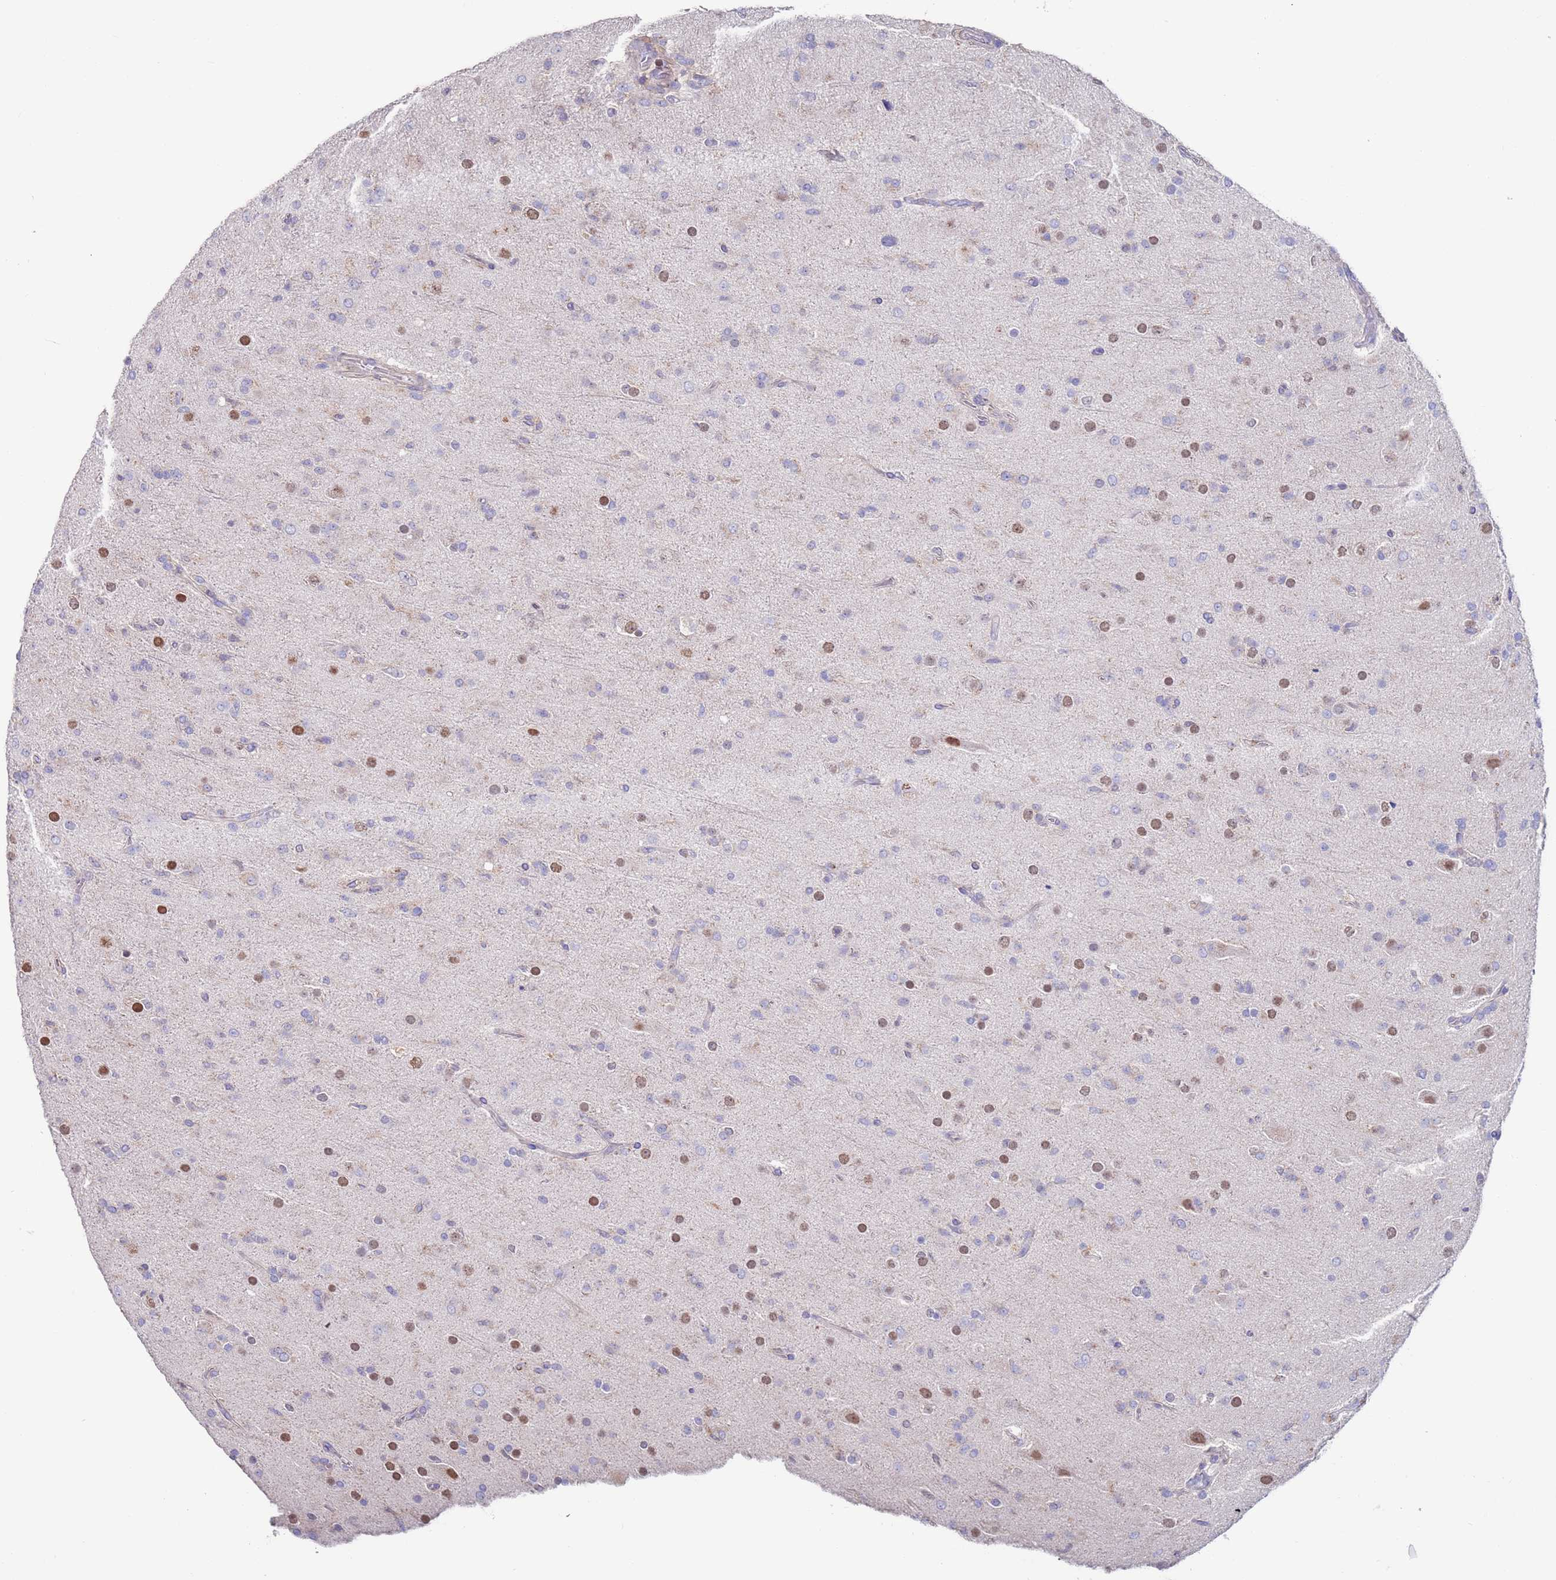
{"staining": {"intensity": "moderate", "quantity": "25%-75%", "location": "nuclear"}, "tissue": "glioma", "cell_type": "Tumor cells", "image_type": "cancer", "snomed": [{"axis": "morphology", "description": "Glioma, malignant, Low grade"}, {"axis": "topography", "description": "Brain"}], "caption": "Human malignant glioma (low-grade) stained with a protein marker demonstrates moderate staining in tumor cells.", "gene": "KRTCAP3", "patient": {"sex": "male", "age": 65}}